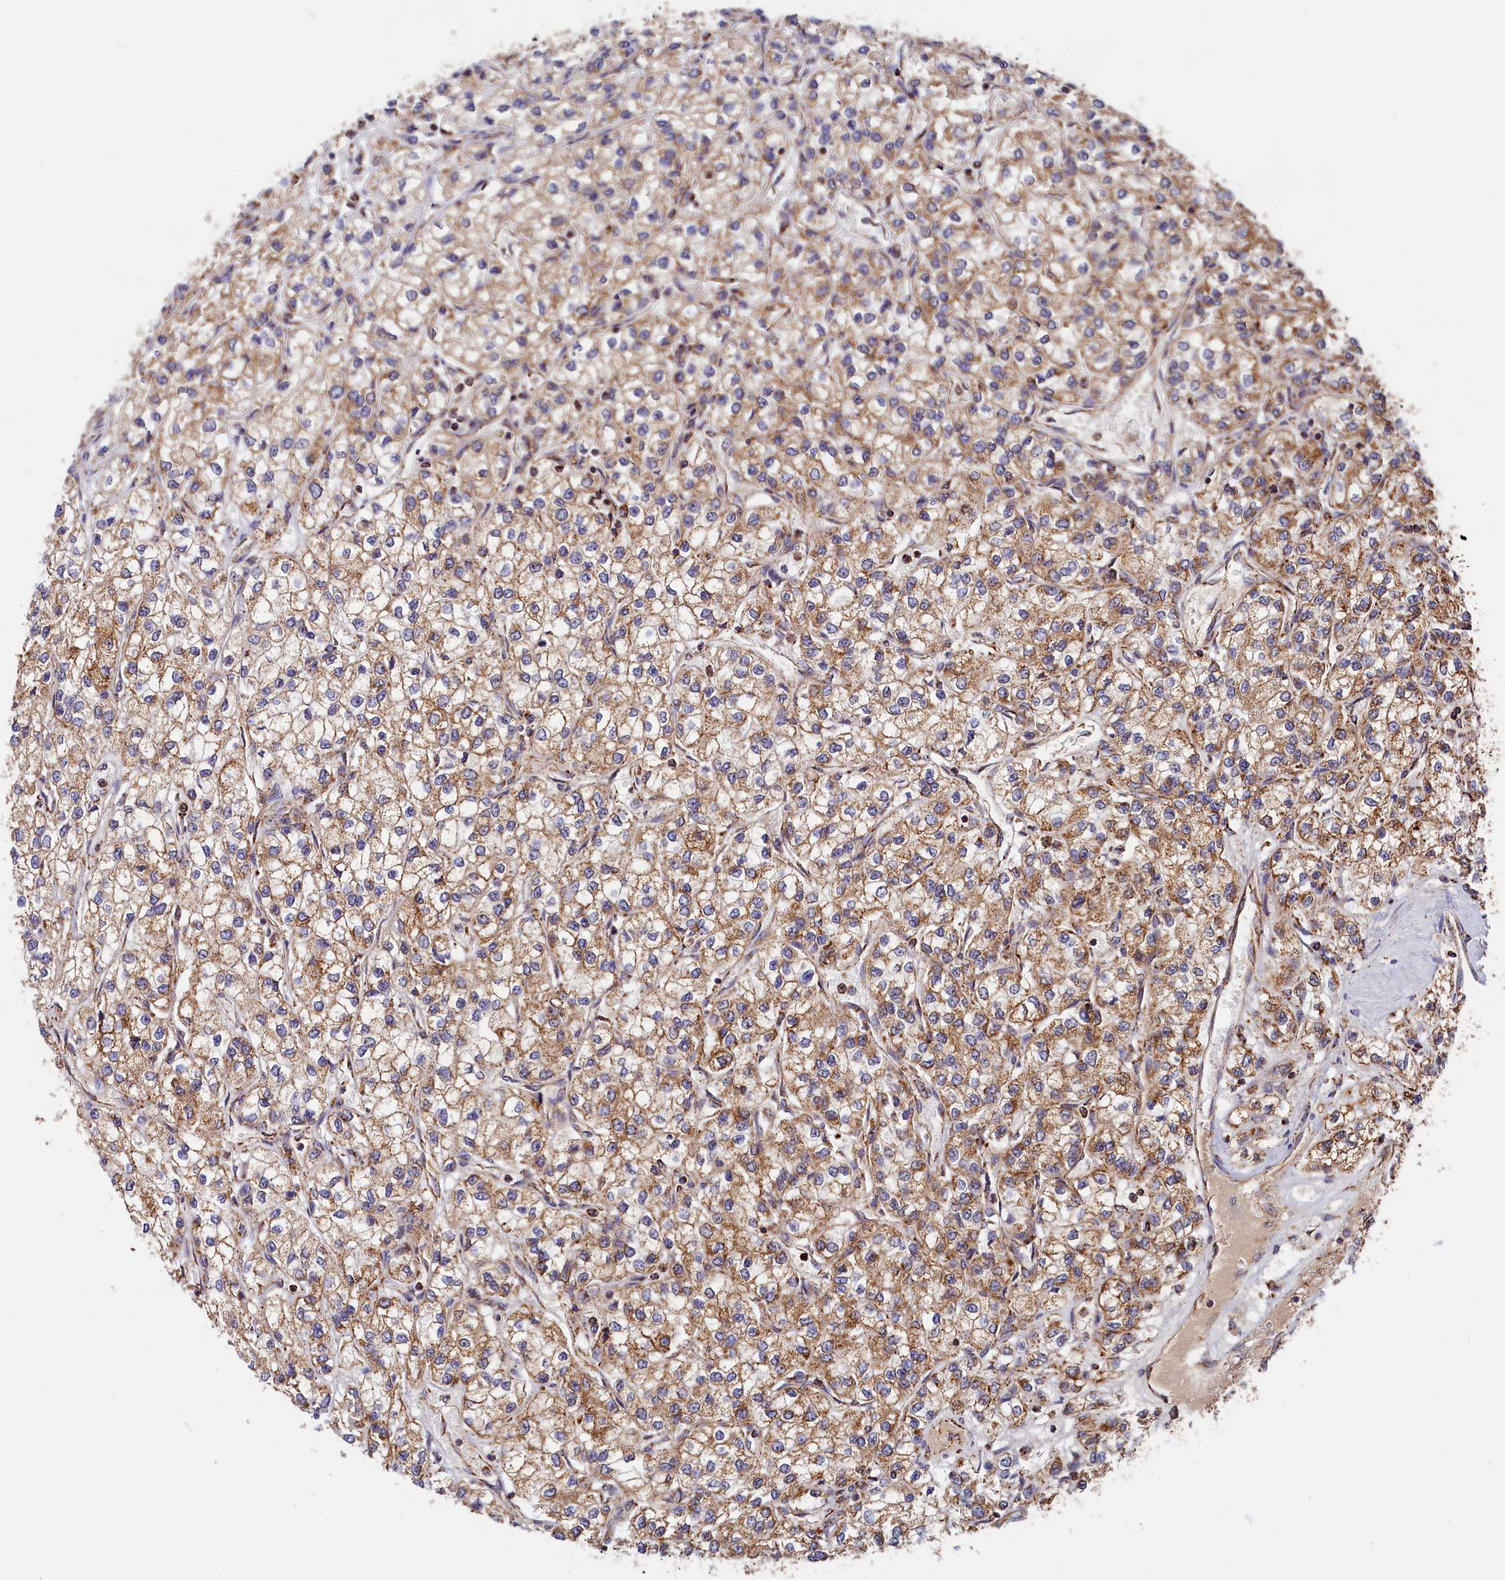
{"staining": {"intensity": "moderate", "quantity": ">75%", "location": "cytoplasmic/membranous"}, "tissue": "renal cancer", "cell_type": "Tumor cells", "image_type": "cancer", "snomed": [{"axis": "morphology", "description": "Adenocarcinoma, NOS"}, {"axis": "topography", "description": "Kidney"}], "caption": "This is an image of immunohistochemistry (IHC) staining of adenocarcinoma (renal), which shows moderate expression in the cytoplasmic/membranous of tumor cells.", "gene": "MACROD1", "patient": {"sex": "male", "age": 80}}